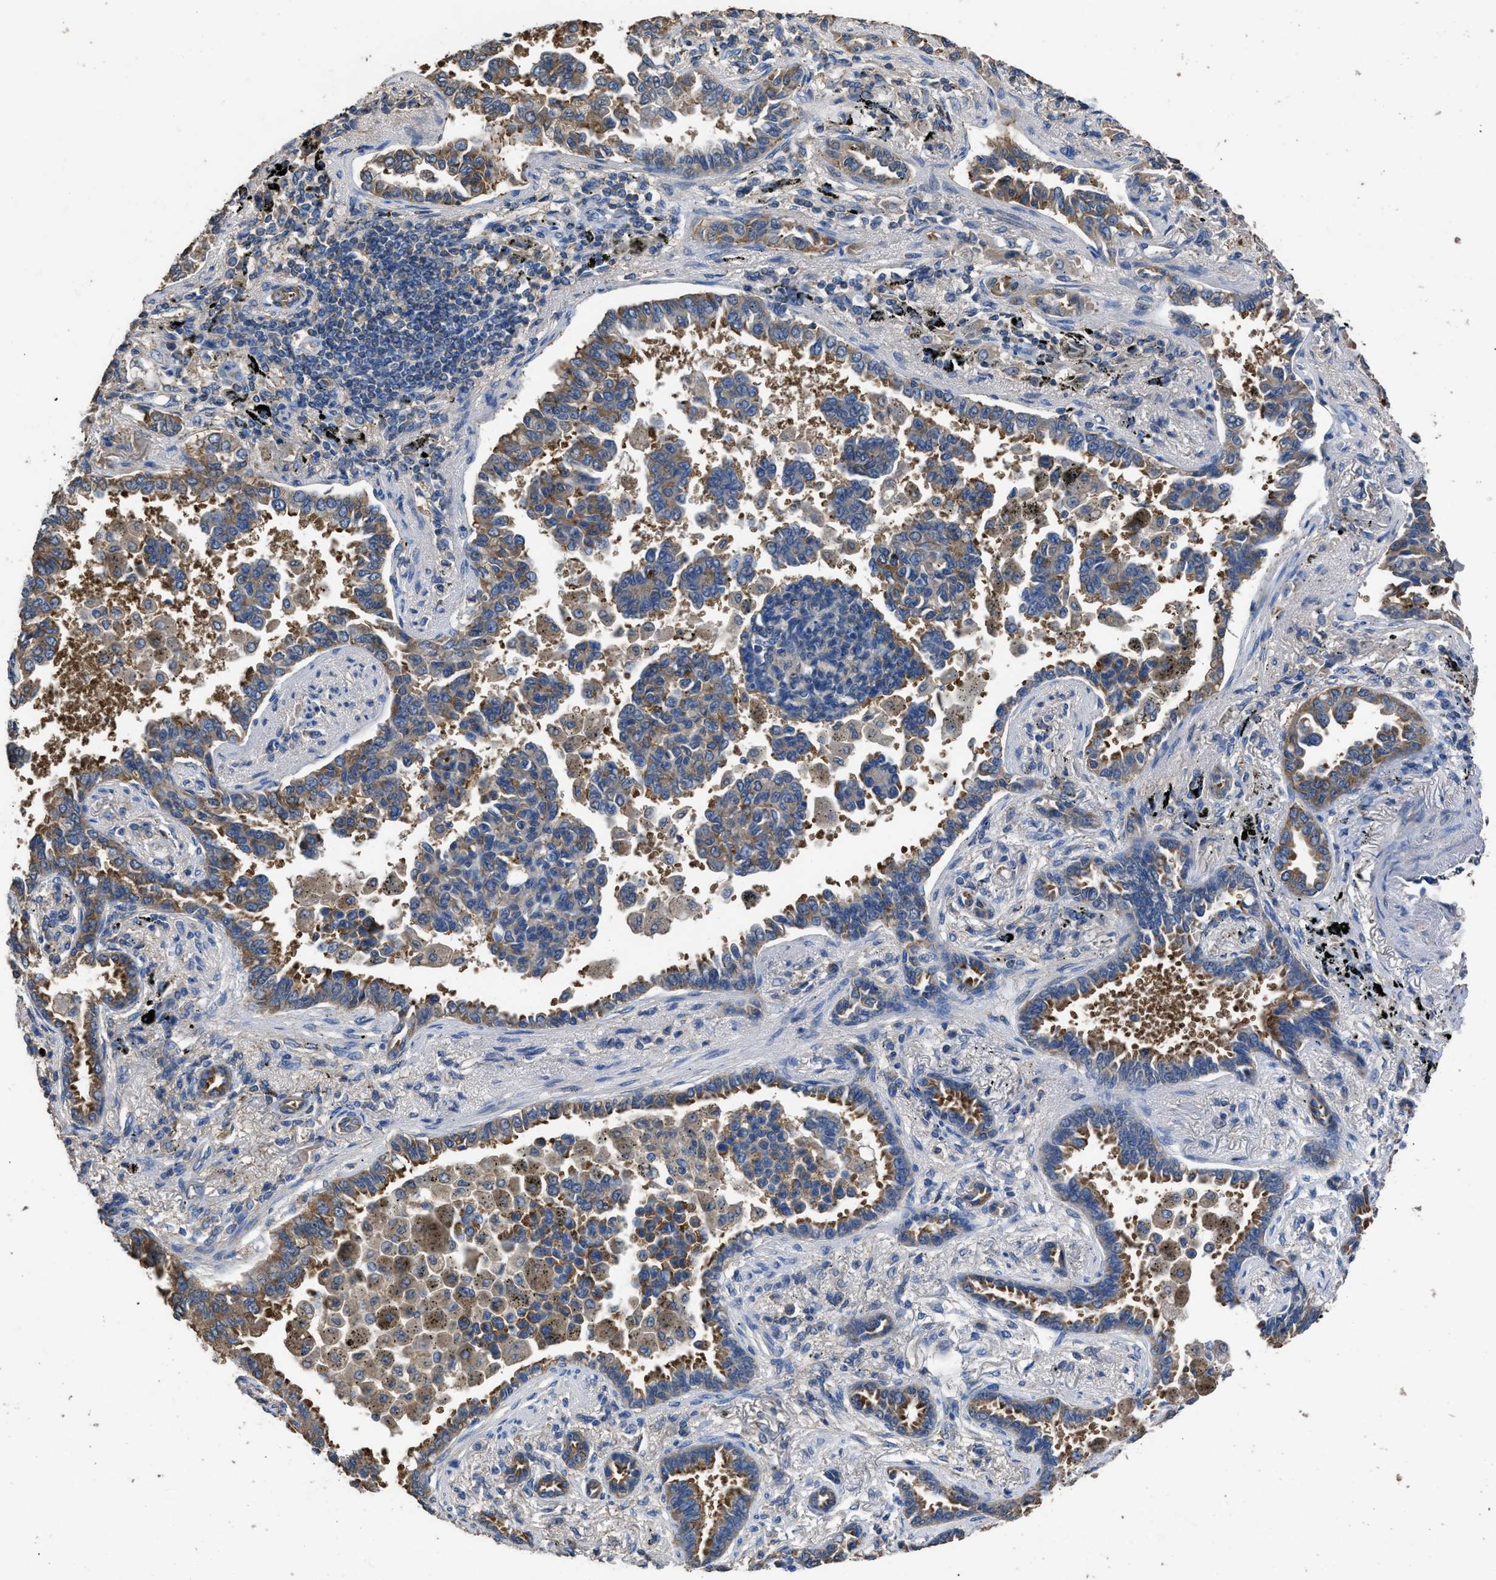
{"staining": {"intensity": "moderate", "quantity": ">75%", "location": "cytoplasmic/membranous"}, "tissue": "lung cancer", "cell_type": "Tumor cells", "image_type": "cancer", "snomed": [{"axis": "morphology", "description": "Normal tissue, NOS"}, {"axis": "morphology", "description": "Adenocarcinoma, NOS"}, {"axis": "topography", "description": "Lung"}], "caption": "DAB (3,3'-diaminobenzidine) immunohistochemical staining of human lung cancer displays moderate cytoplasmic/membranous protein staining in about >75% of tumor cells.", "gene": "ITSN1", "patient": {"sex": "male", "age": 59}}